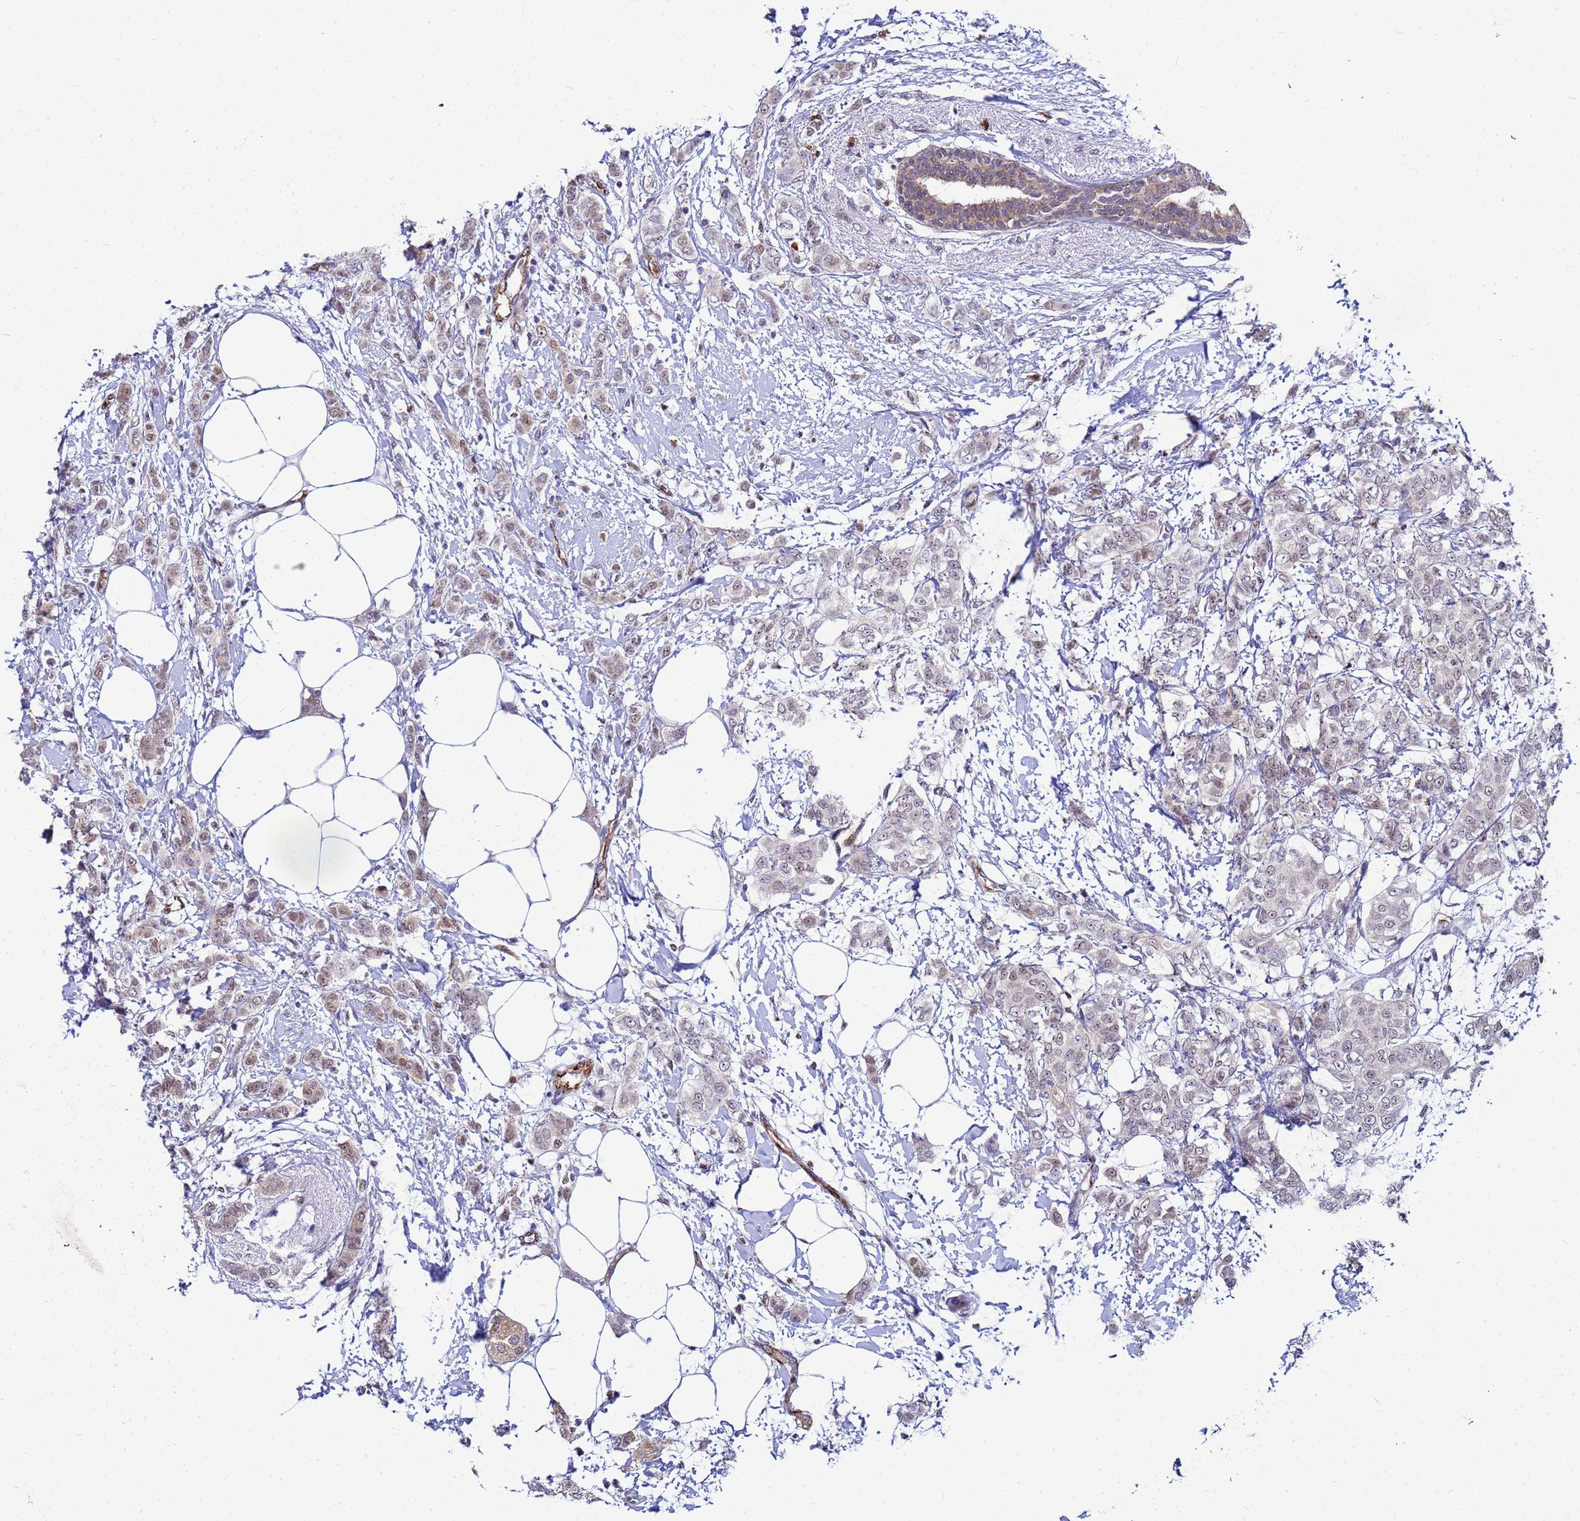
{"staining": {"intensity": "weak", "quantity": "<25%", "location": "nuclear"}, "tissue": "breast cancer", "cell_type": "Tumor cells", "image_type": "cancer", "snomed": [{"axis": "morphology", "description": "Duct carcinoma"}, {"axis": "topography", "description": "Breast"}], "caption": "High magnification brightfield microscopy of infiltrating ductal carcinoma (breast) stained with DAB (brown) and counterstained with hematoxylin (blue): tumor cells show no significant expression.", "gene": "SLC25A37", "patient": {"sex": "female", "age": 72}}